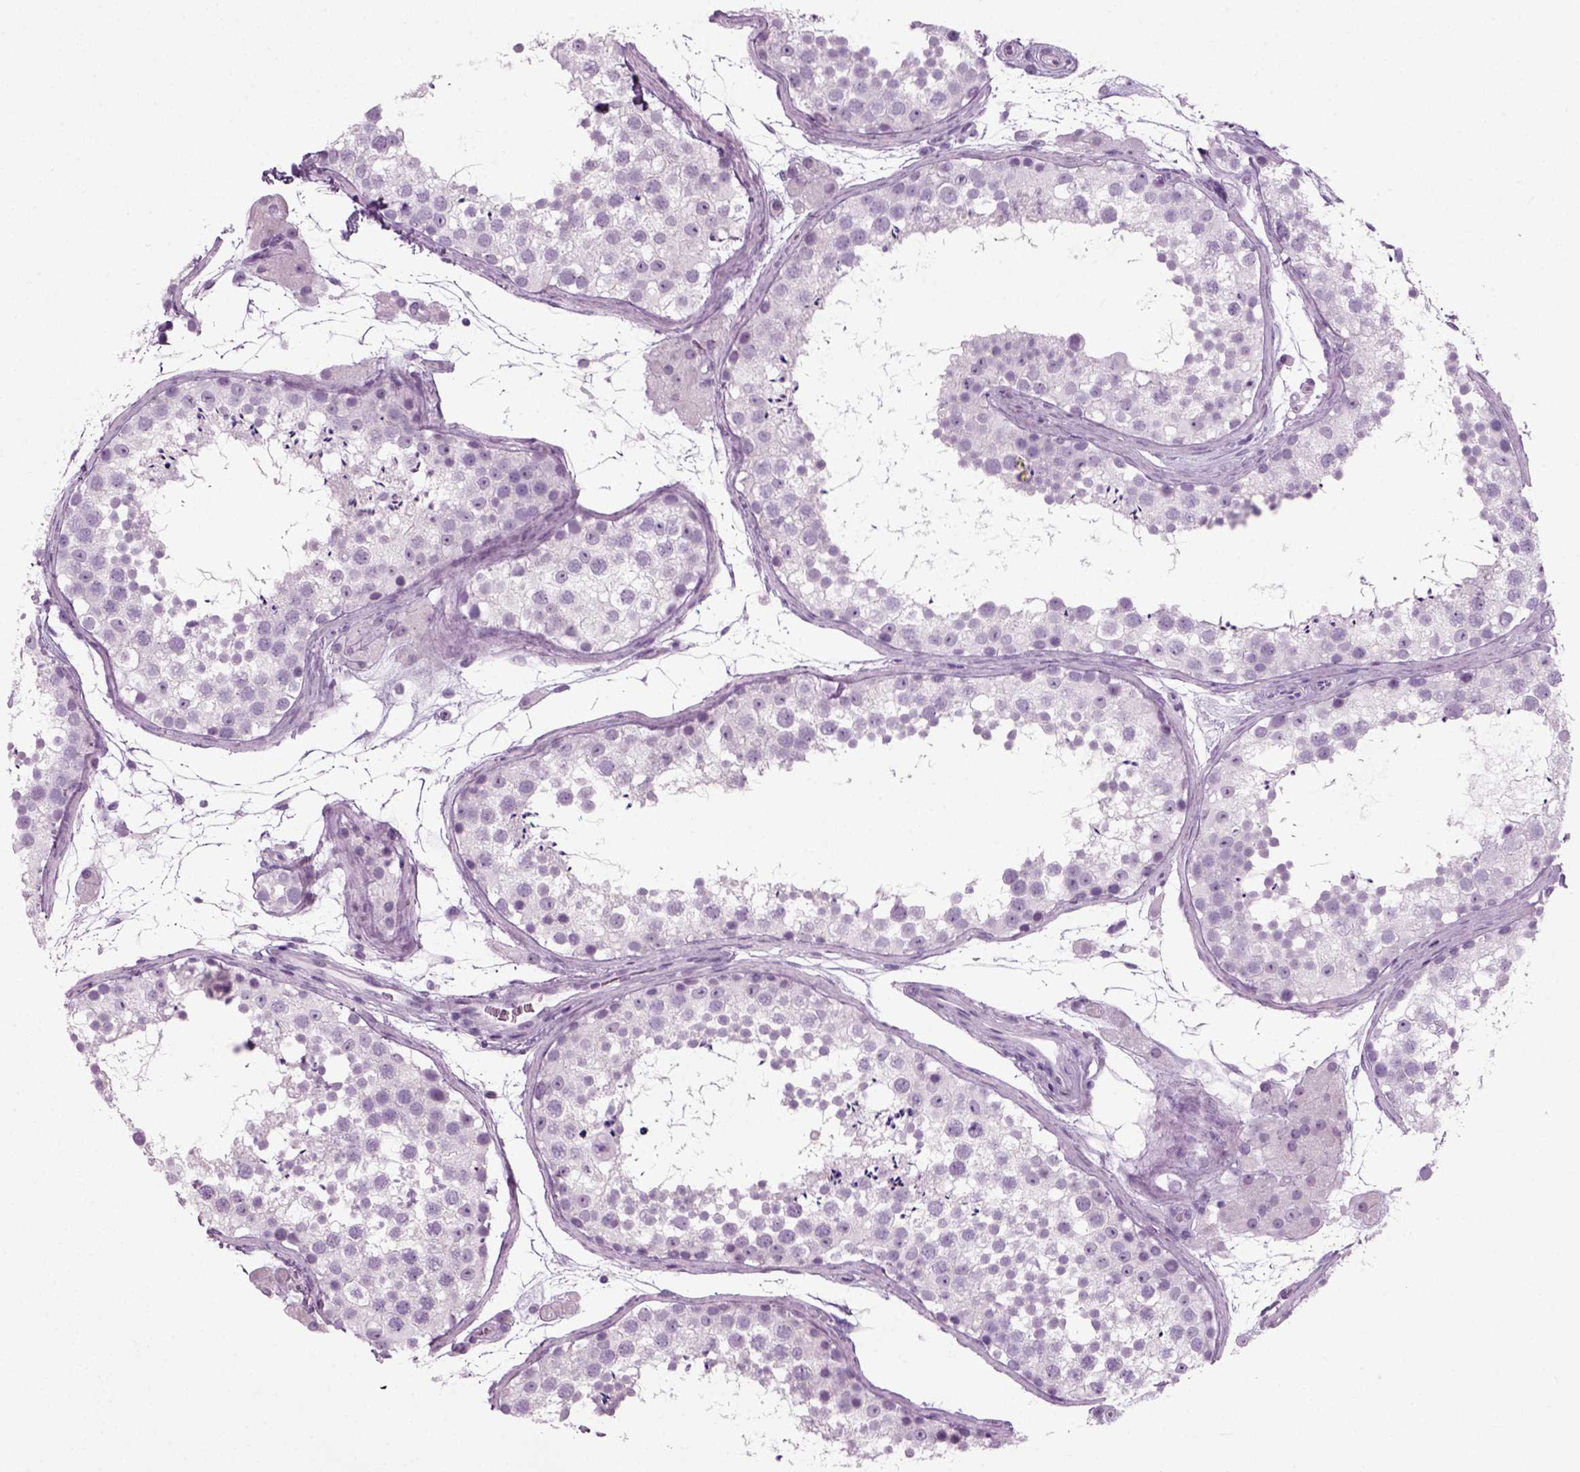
{"staining": {"intensity": "negative", "quantity": "none", "location": "none"}, "tissue": "testis", "cell_type": "Cells in seminiferous ducts", "image_type": "normal", "snomed": [{"axis": "morphology", "description": "Normal tissue, NOS"}, {"axis": "topography", "description": "Testis"}], "caption": "There is no significant expression in cells in seminiferous ducts of testis. The staining is performed using DAB (3,3'-diaminobenzidine) brown chromogen with nuclei counter-stained in using hematoxylin.", "gene": "PRLH", "patient": {"sex": "male", "age": 41}}